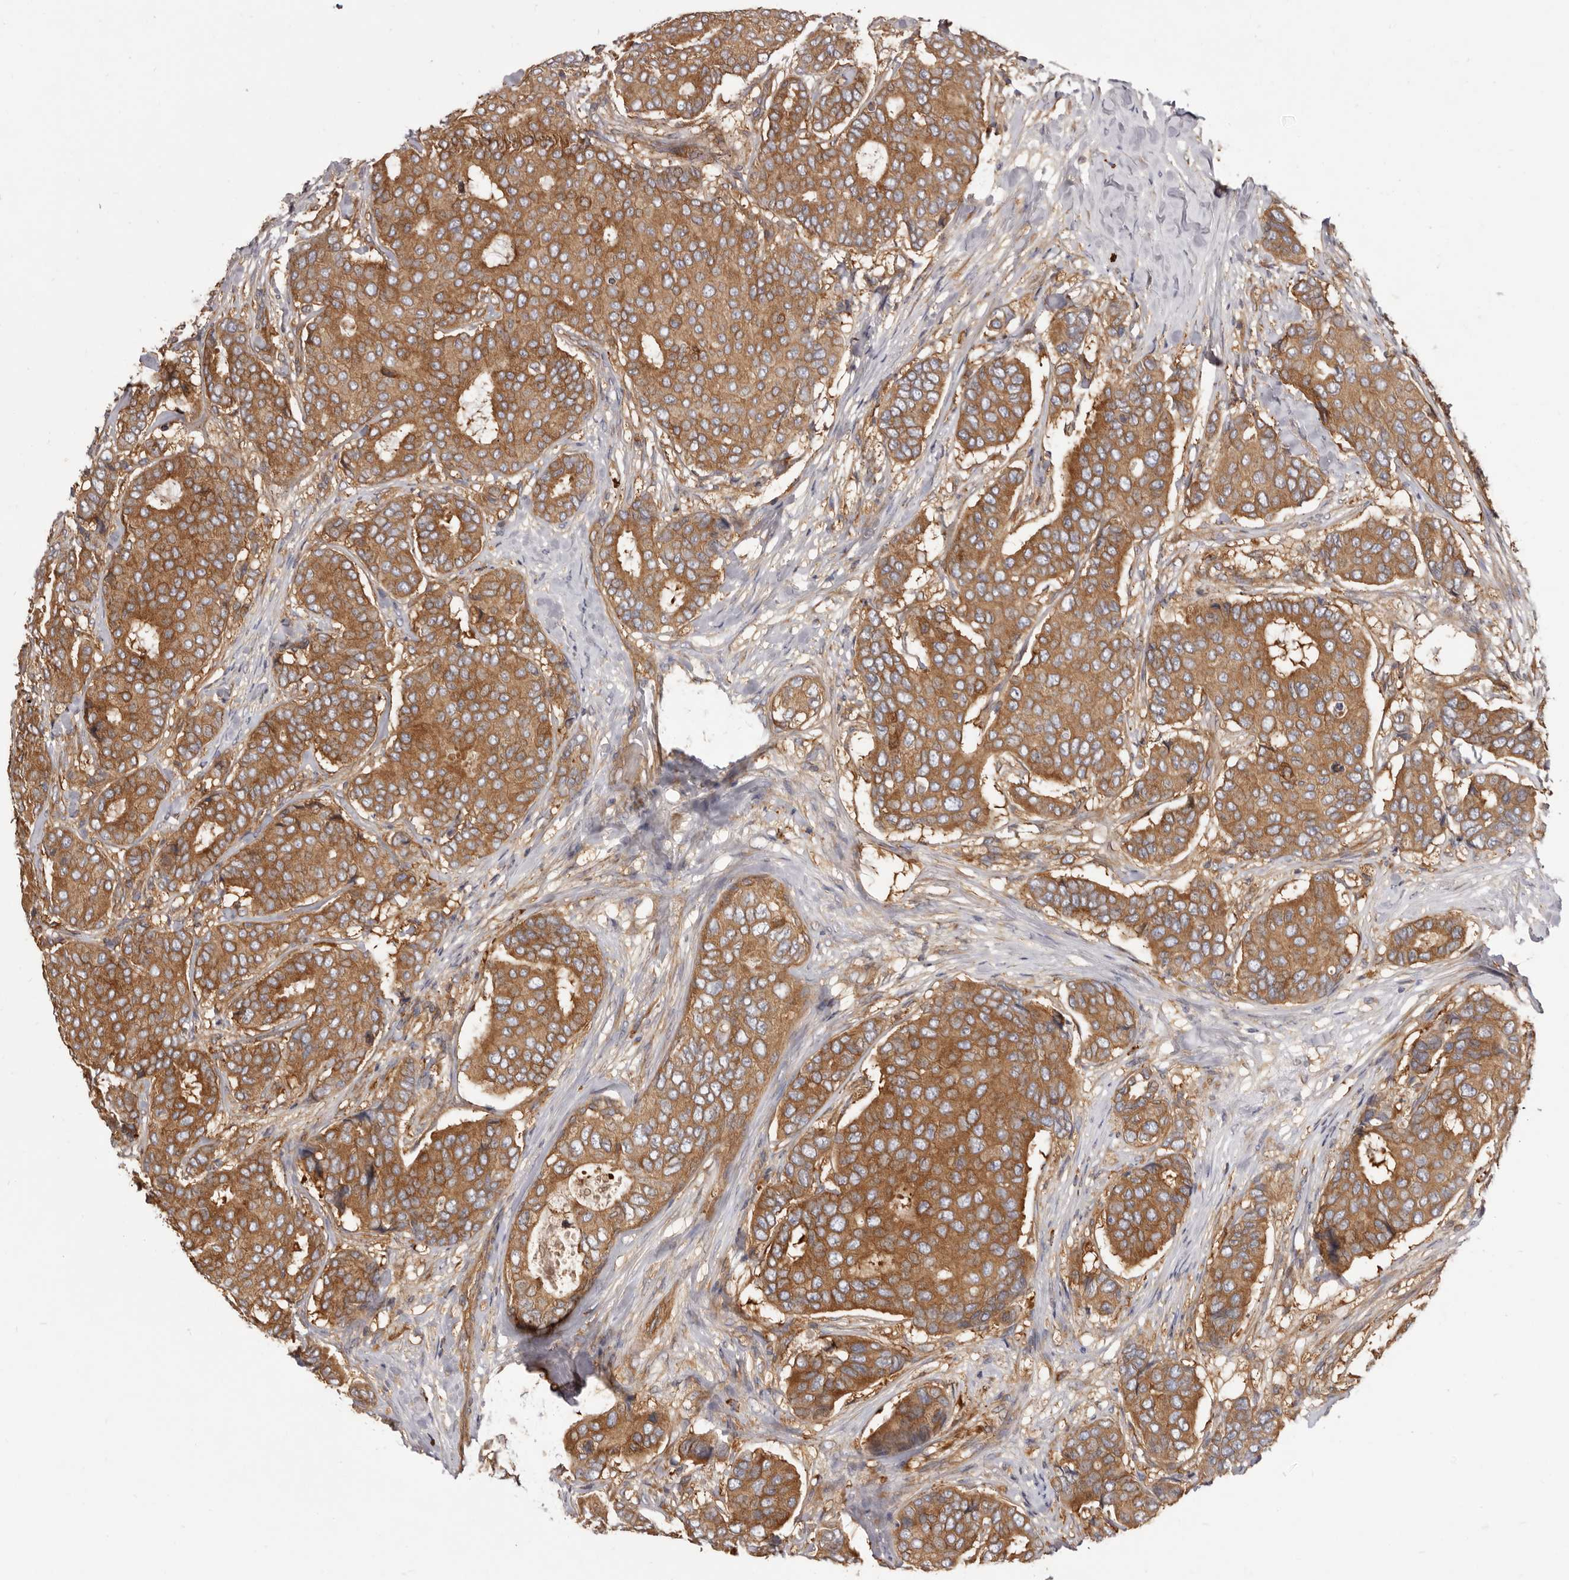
{"staining": {"intensity": "moderate", "quantity": ">75%", "location": "cytoplasmic/membranous"}, "tissue": "breast cancer", "cell_type": "Tumor cells", "image_type": "cancer", "snomed": [{"axis": "morphology", "description": "Duct carcinoma"}, {"axis": "topography", "description": "Breast"}], "caption": "Immunohistochemical staining of human breast cancer shows moderate cytoplasmic/membranous protein expression in about >75% of tumor cells.", "gene": "ADAMTS20", "patient": {"sex": "female", "age": 75}}